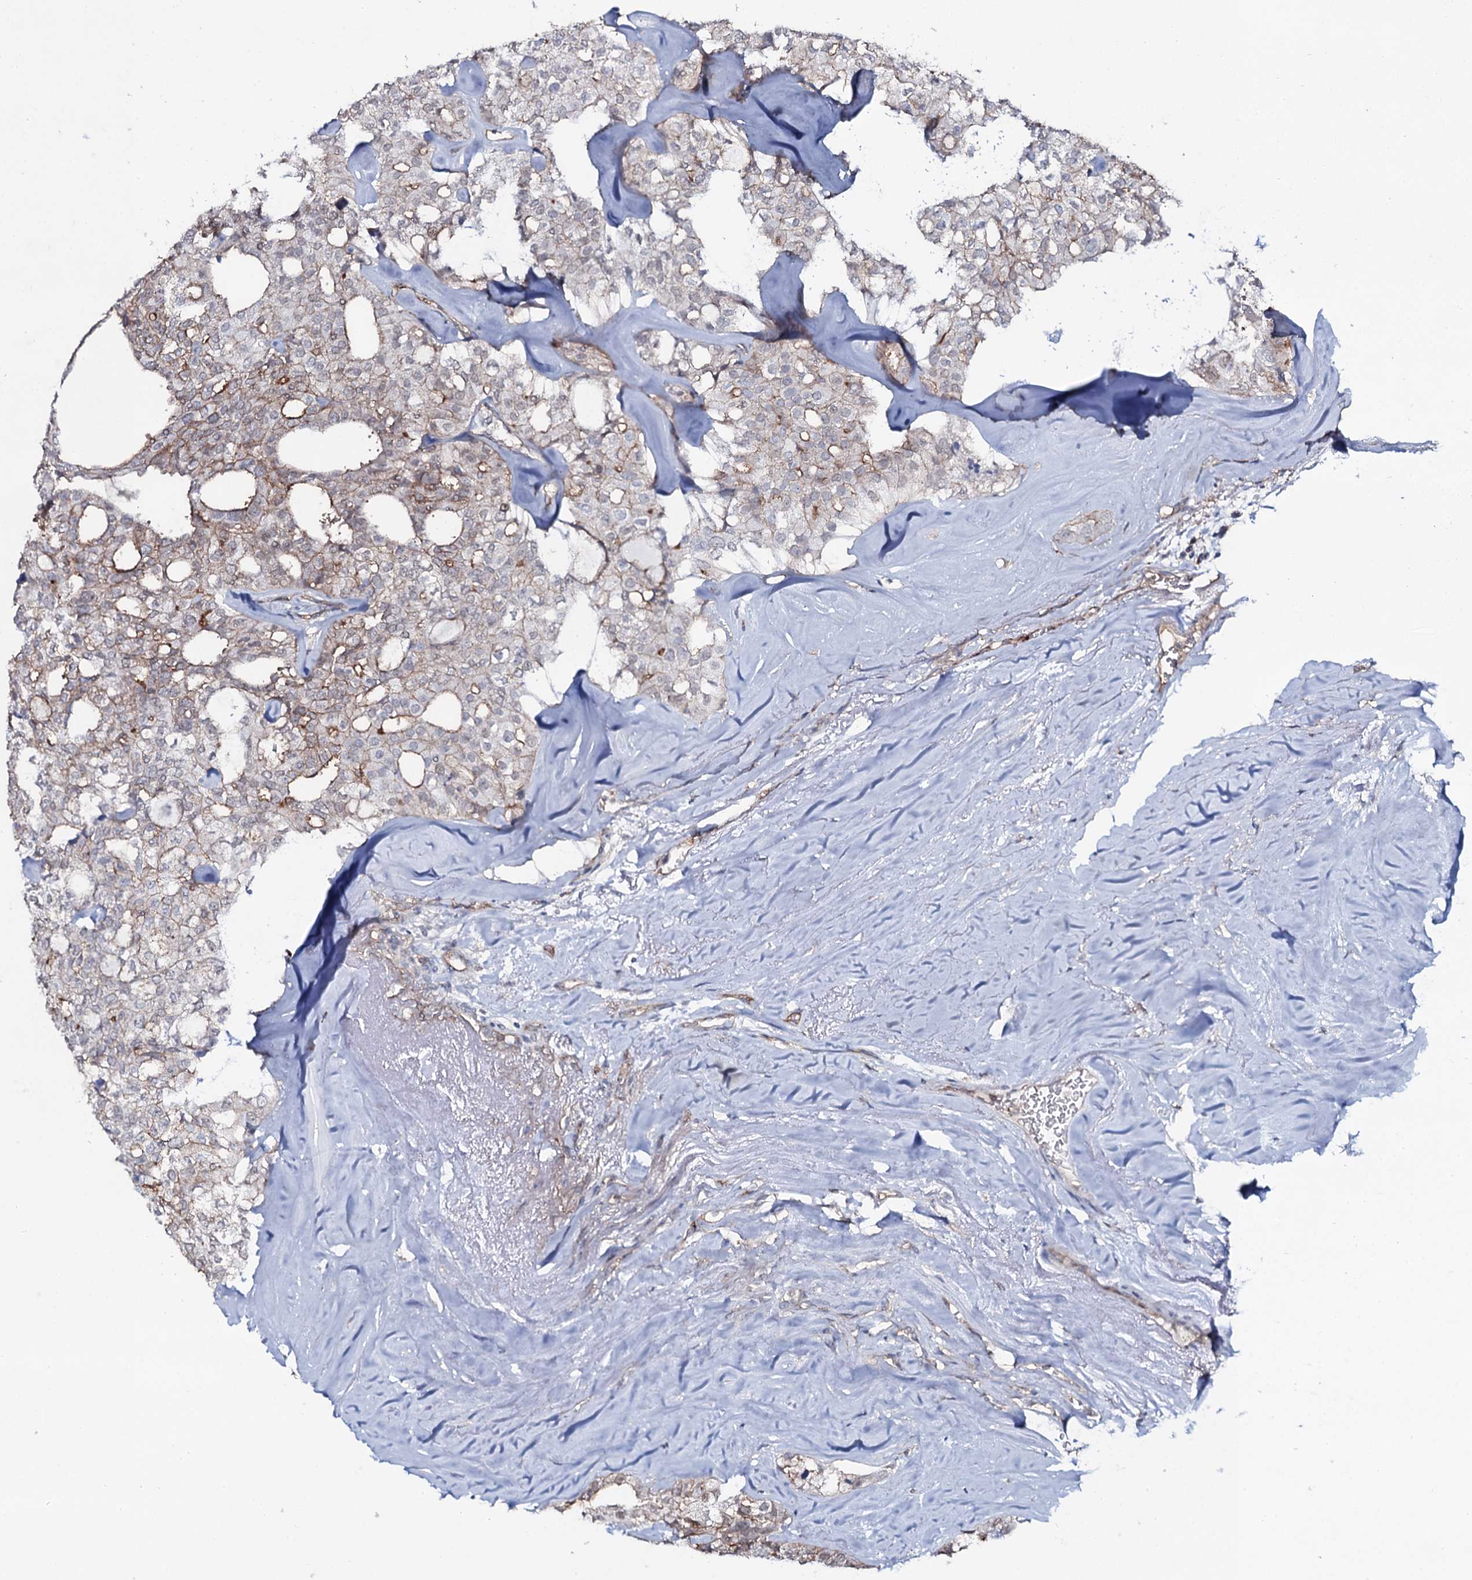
{"staining": {"intensity": "moderate", "quantity": "<25%", "location": "cytoplasmic/membranous"}, "tissue": "thyroid cancer", "cell_type": "Tumor cells", "image_type": "cancer", "snomed": [{"axis": "morphology", "description": "Follicular adenoma carcinoma, NOS"}, {"axis": "topography", "description": "Thyroid gland"}], "caption": "High-magnification brightfield microscopy of follicular adenoma carcinoma (thyroid) stained with DAB (3,3'-diaminobenzidine) (brown) and counterstained with hematoxylin (blue). tumor cells exhibit moderate cytoplasmic/membranous positivity is seen in approximately<25% of cells.", "gene": "SNAP23", "patient": {"sex": "male", "age": 75}}